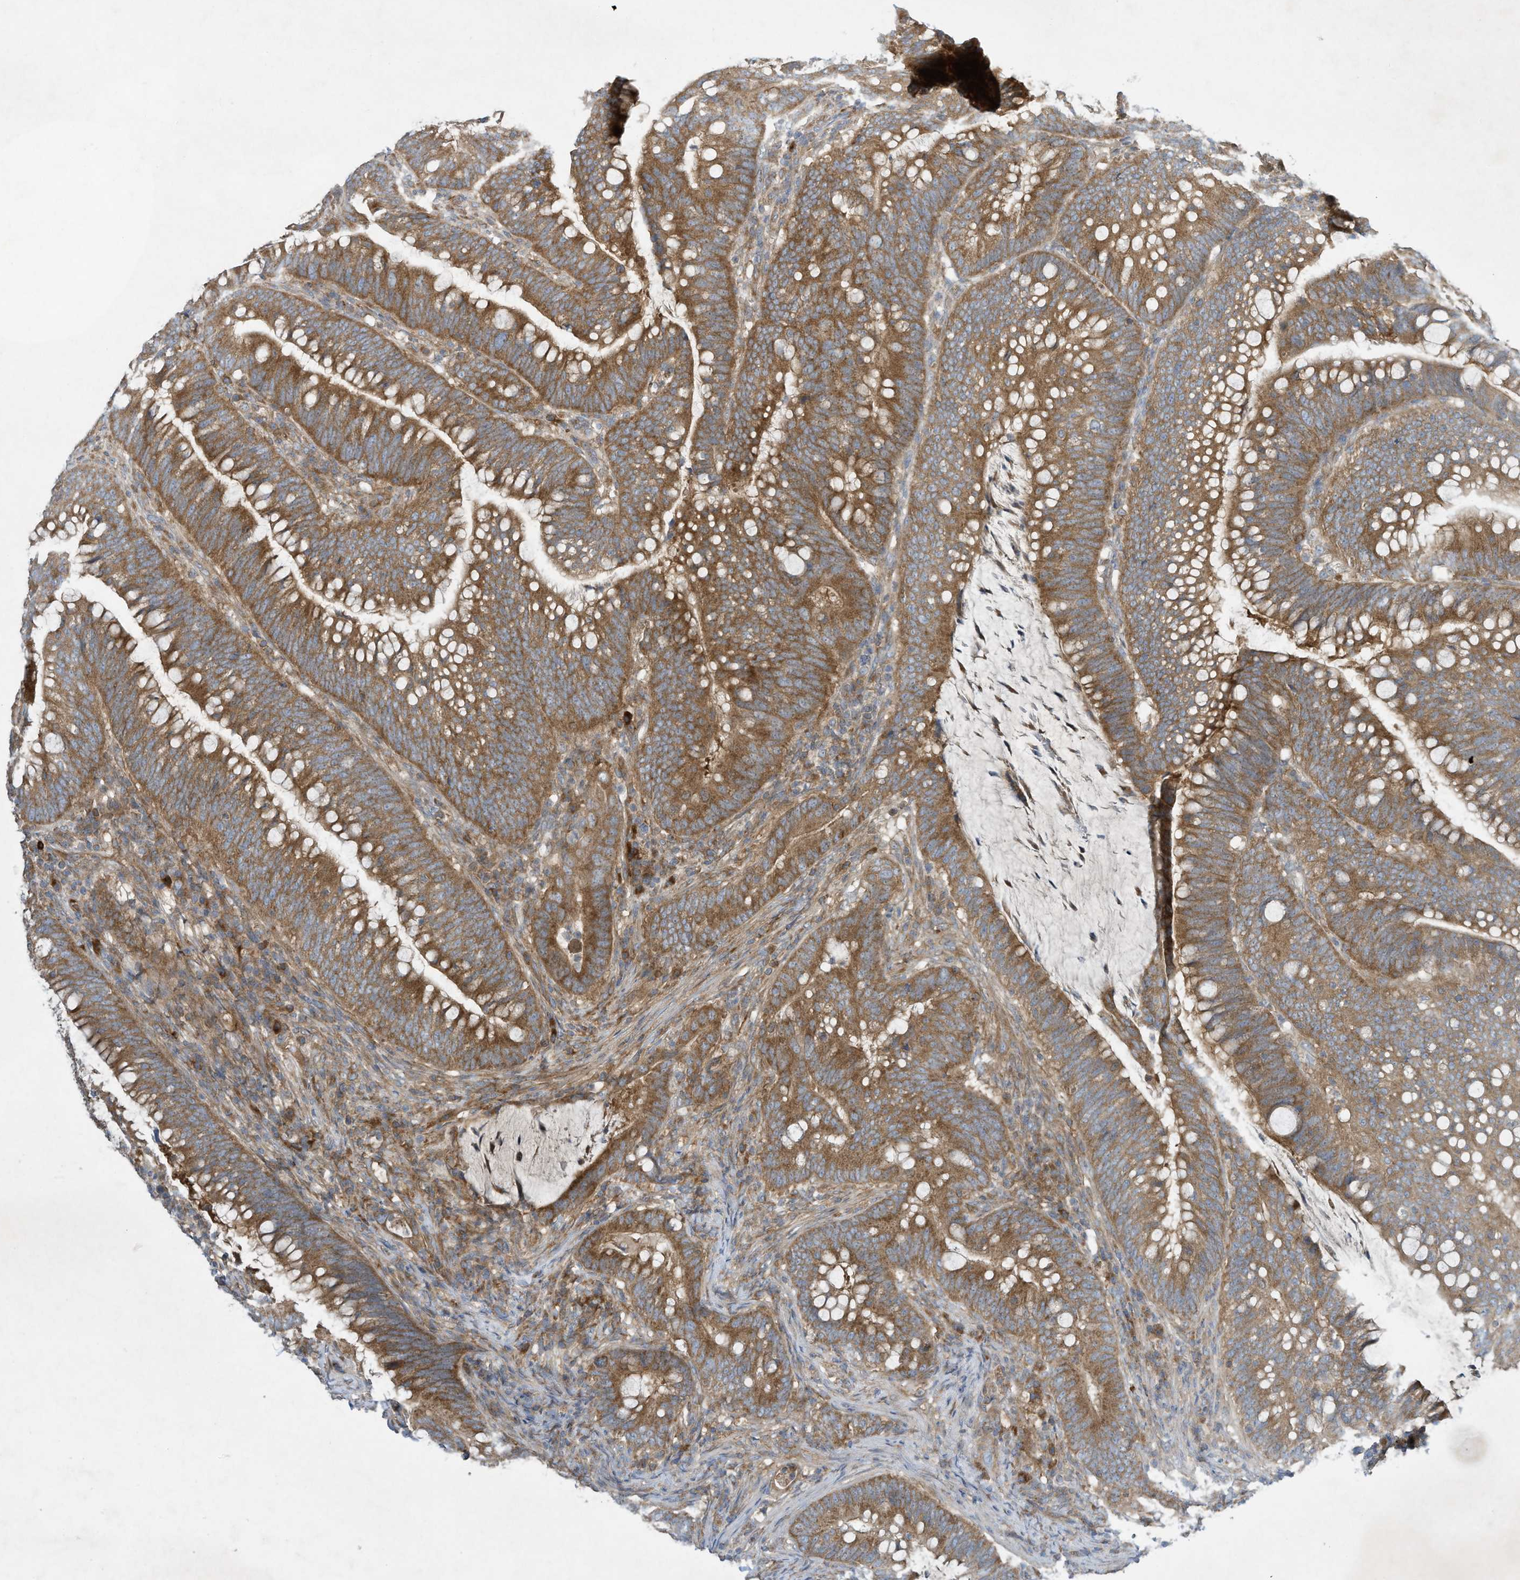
{"staining": {"intensity": "moderate", "quantity": ">75%", "location": "cytoplasmic/membranous"}, "tissue": "colorectal cancer", "cell_type": "Tumor cells", "image_type": "cancer", "snomed": [{"axis": "morphology", "description": "Adenocarcinoma, NOS"}, {"axis": "topography", "description": "Colon"}], "caption": "Immunohistochemical staining of colorectal cancer reveals medium levels of moderate cytoplasmic/membranous protein staining in about >75% of tumor cells. The staining is performed using DAB brown chromogen to label protein expression. The nuclei are counter-stained blue using hematoxylin.", "gene": "SYNJ2", "patient": {"sex": "female", "age": 66}}